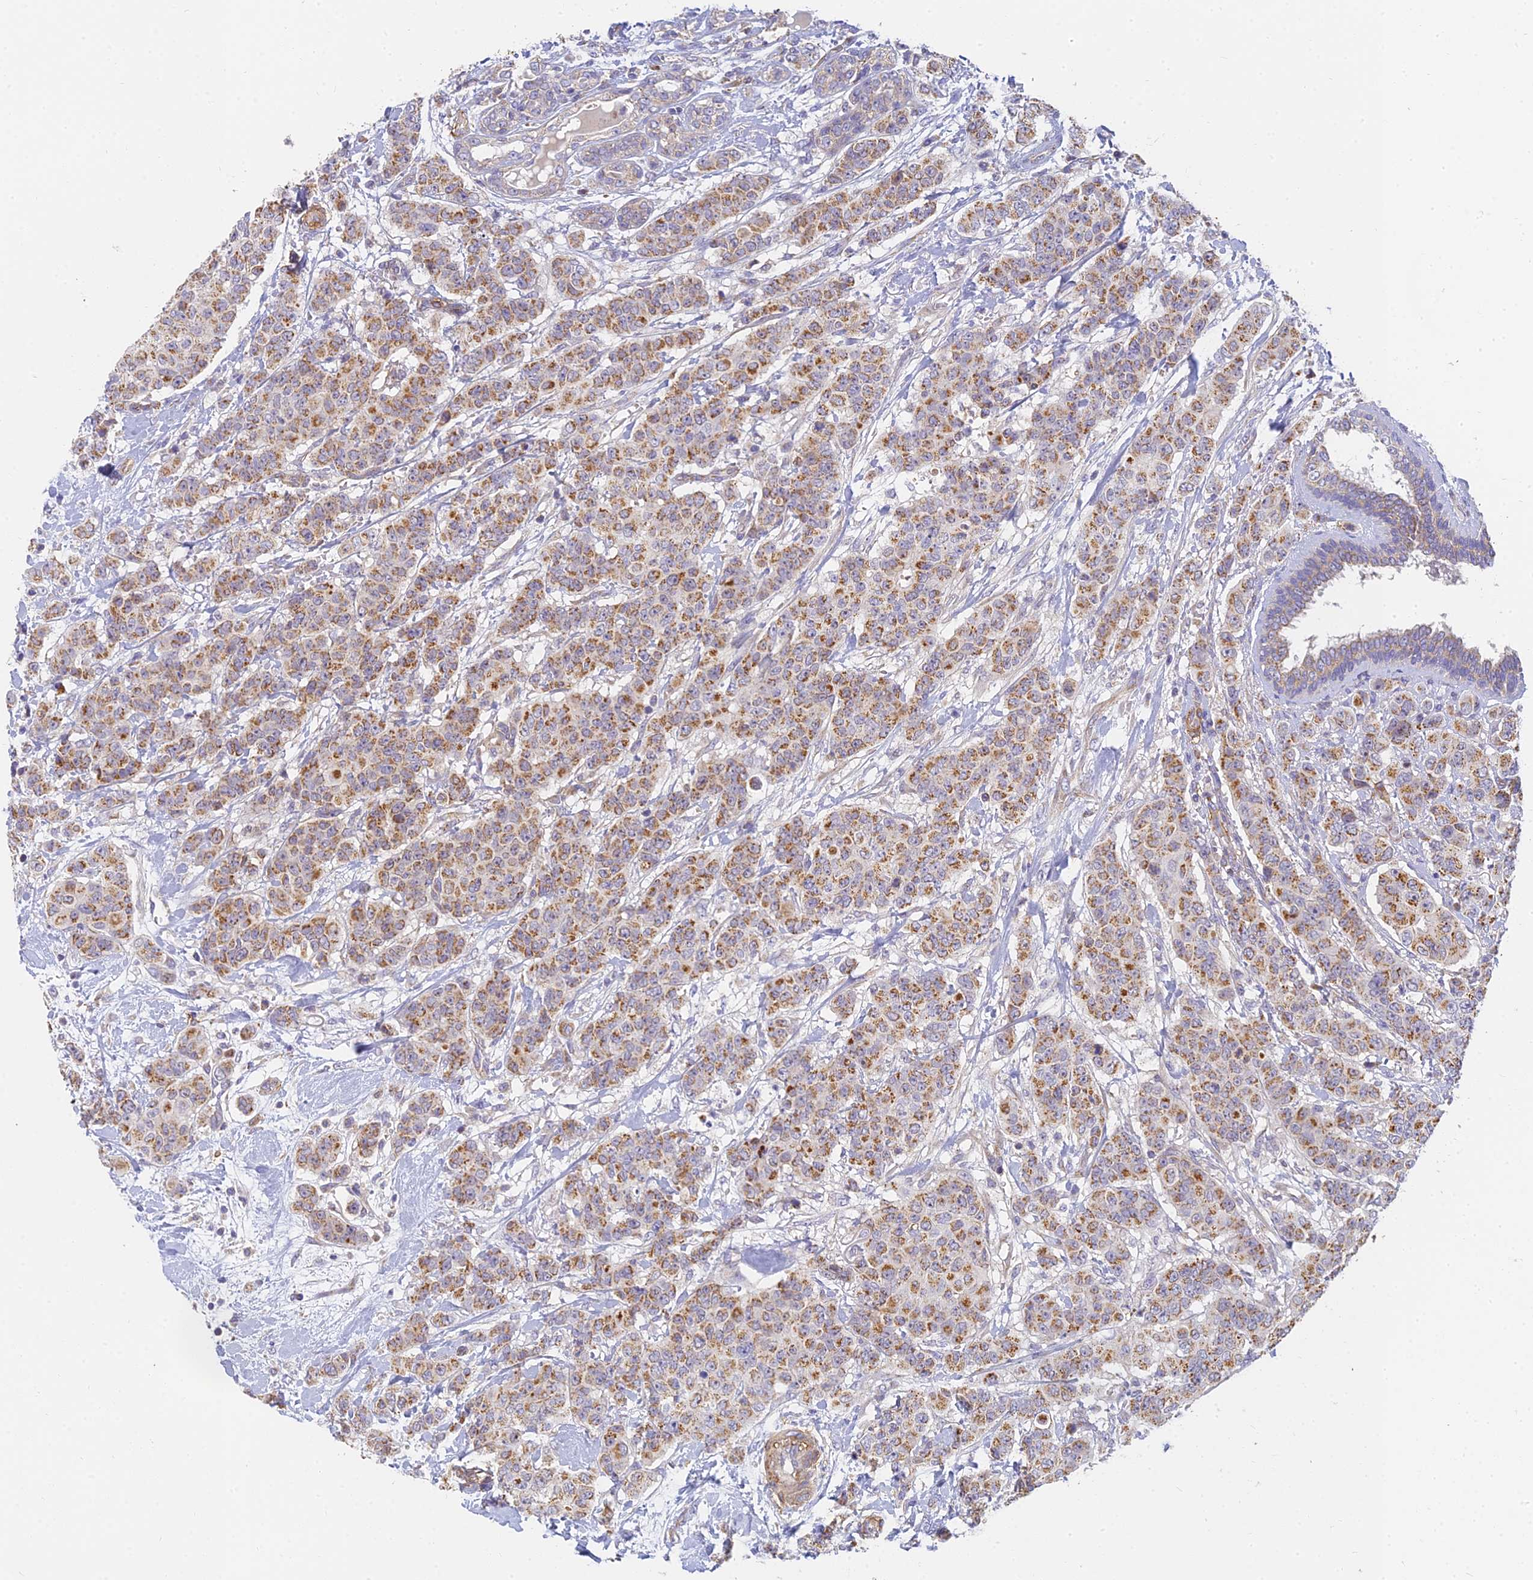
{"staining": {"intensity": "moderate", "quantity": ">75%", "location": "cytoplasmic/membranous"}, "tissue": "breast cancer", "cell_type": "Tumor cells", "image_type": "cancer", "snomed": [{"axis": "morphology", "description": "Duct carcinoma"}, {"axis": "topography", "description": "Breast"}], "caption": "Human intraductal carcinoma (breast) stained with a protein marker demonstrates moderate staining in tumor cells.", "gene": "MRPL15", "patient": {"sex": "female", "age": 40}}